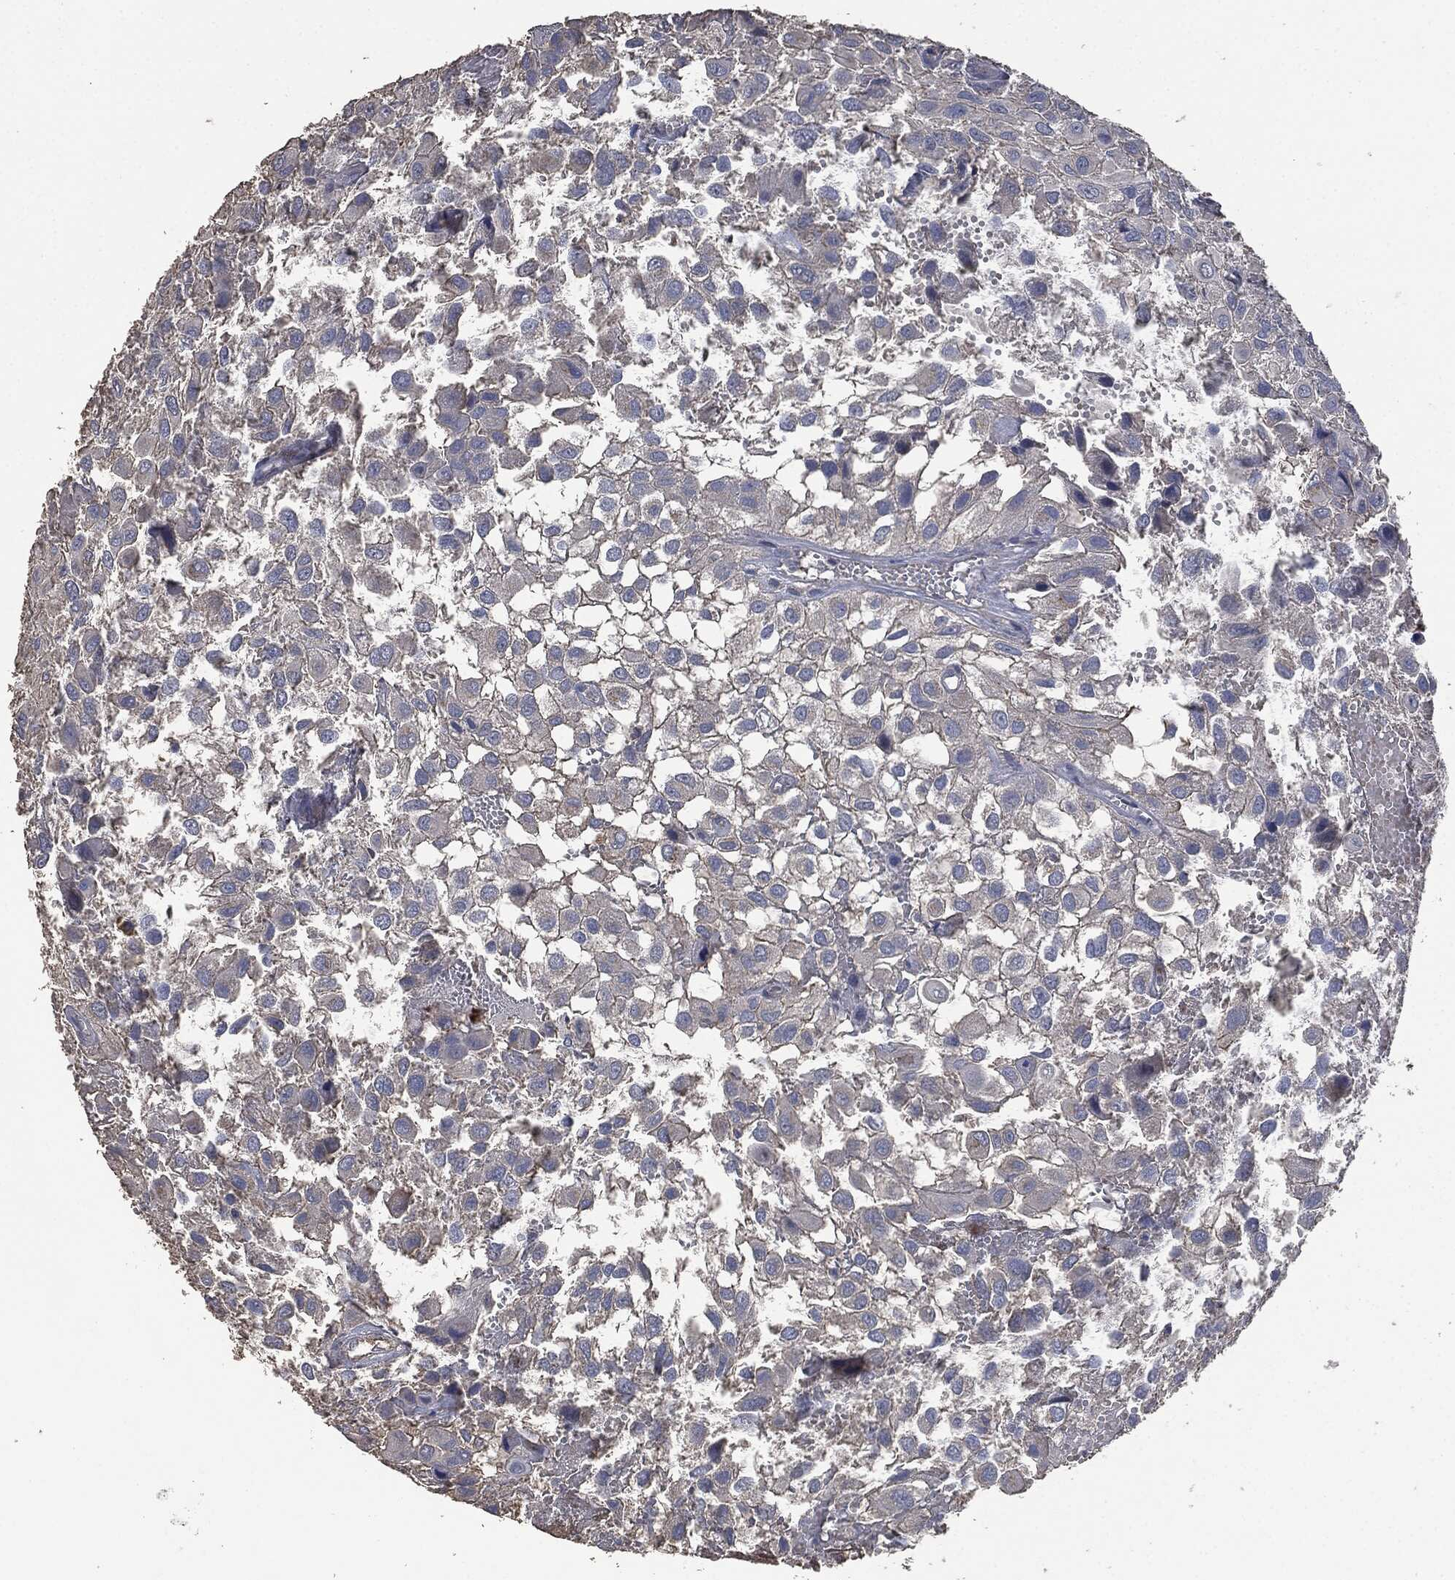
{"staining": {"intensity": "negative", "quantity": "none", "location": "none"}, "tissue": "urothelial cancer", "cell_type": "Tumor cells", "image_type": "cancer", "snomed": [{"axis": "morphology", "description": "Urothelial carcinoma, High grade"}, {"axis": "topography", "description": "Urinary bladder"}], "caption": "This is an immunohistochemistry micrograph of human urothelial cancer. There is no staining in tumor cells.", "gene": "MSLN", "patient": {"sex": "male", "age": 56}}